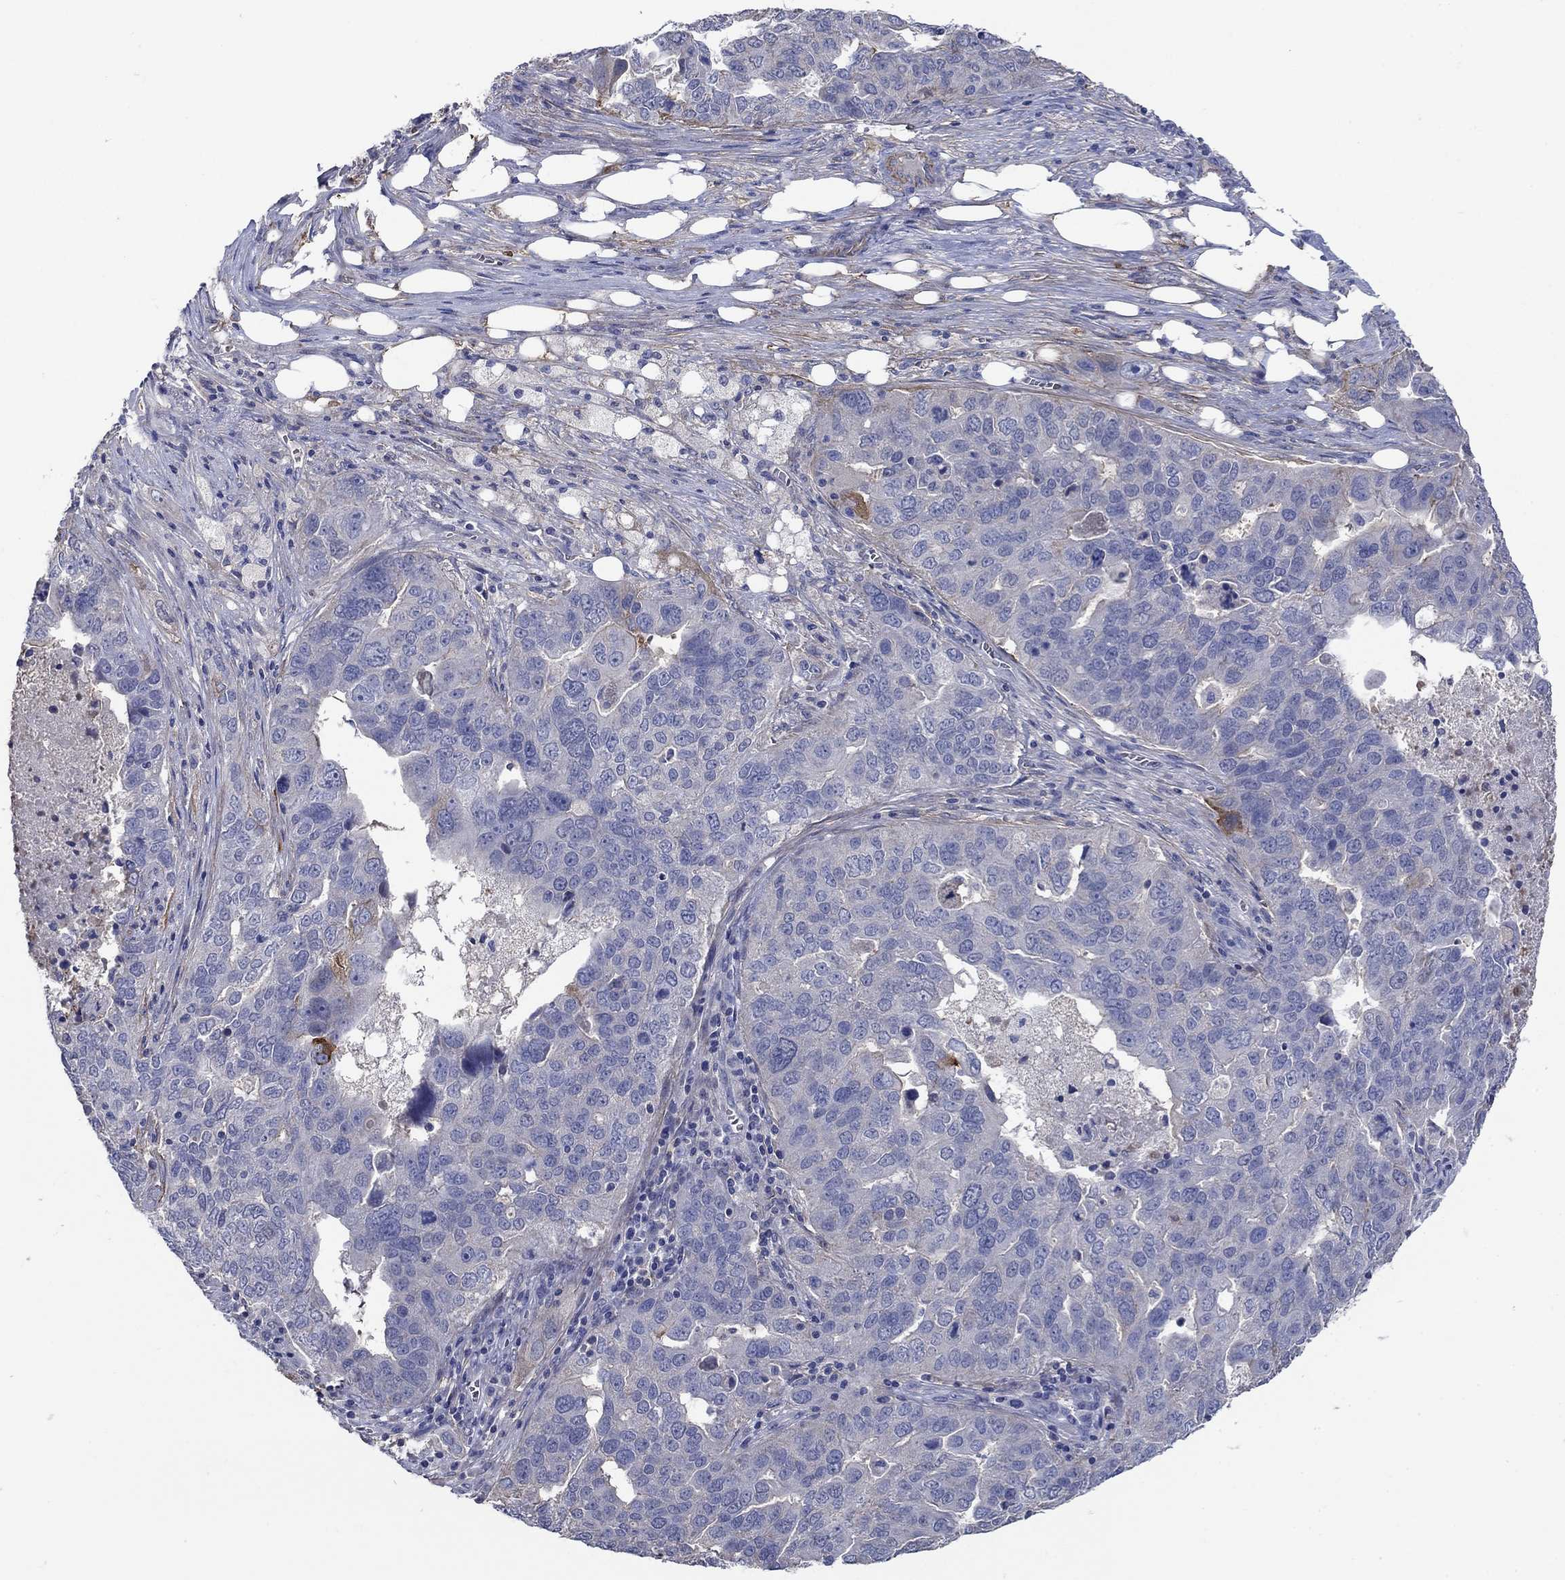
{"staining": {"intensity": "negative", "quantity": "none", "location": "none"}, "tissue": "ovarian cancer", "cell_type": "Tumor cells", "image_type": "cancer", "snomed": [{"axis": "morphology", "description": "Carcinoma, endometroid"}, {"axis": "topography", "description": "Soft tissue"}, {"axis": "topography", "description": "Ovary"}], "caption": "High magnification brightfield microscopy of ovarian endometroid carcinoma stained with DAB (3,3'-diaminobenzidine) (brown) and counterstained with hematoxylin (blue): tumor cells show no significant staining. (Stains: DAB (3,3'-diaminobenzidine) immunohistochemistry (IHC) with hematoxylin counter stain, Microscopy: brightfield microscopy at high magnification).", "gene": "FLNC", "patient": {"sex": "female", "age": 52}}